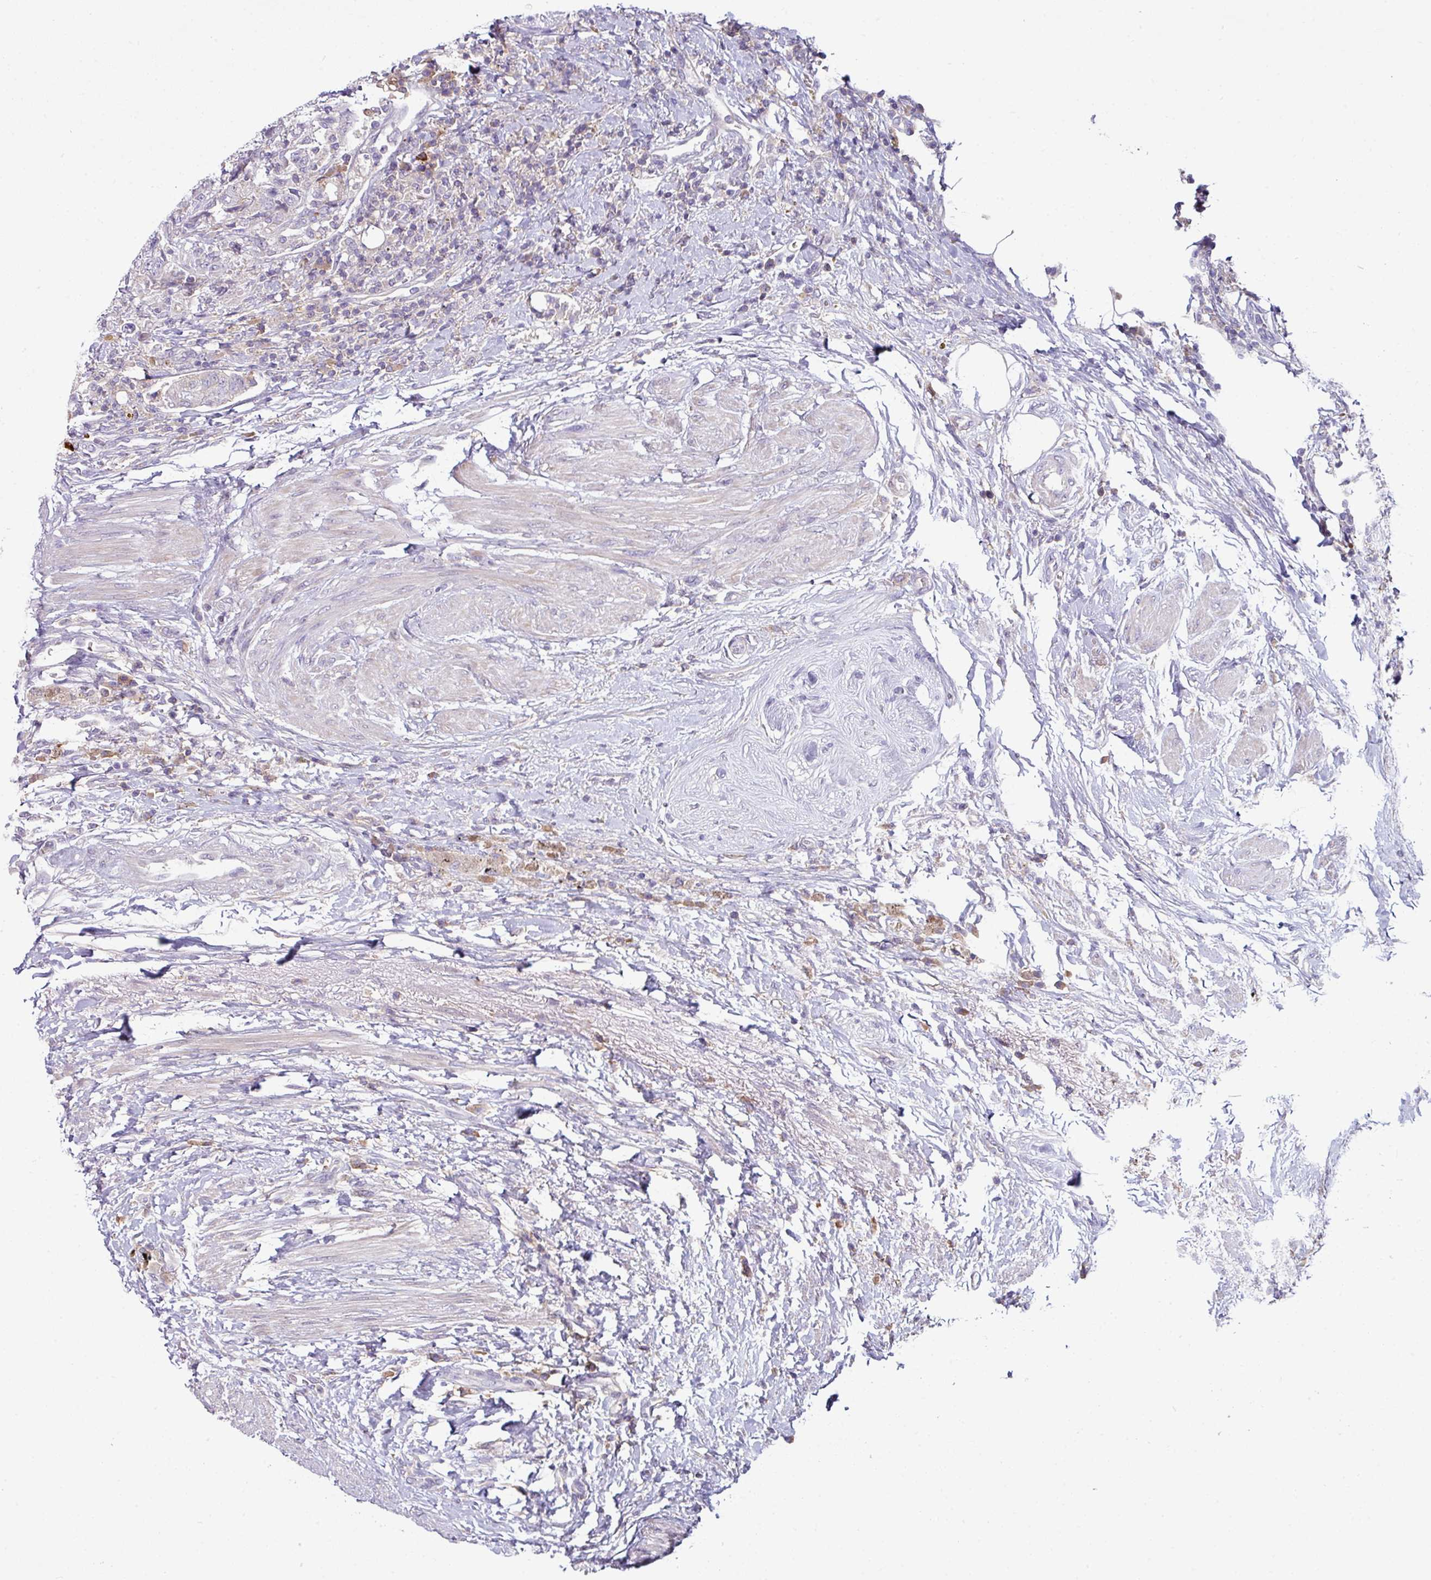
{"staining": {"intensity": "negative", "quantity": "none", "location": "none"}, "tissue": "urothelial cancer", "cell_type": "Tumor cells", "image_type": "cancer", "snomed": [{"axis": "morphology", "description": "Urothelial carcinoma, High grade"}, {"axis": "topography", "description": "Urinary bladder"}], "caption": "Tumor cells show no significant expression in urothelial carcinoma (high-grade).", "gene": "SLAMF6", "patient": {"sex": "female", "age": 78}}